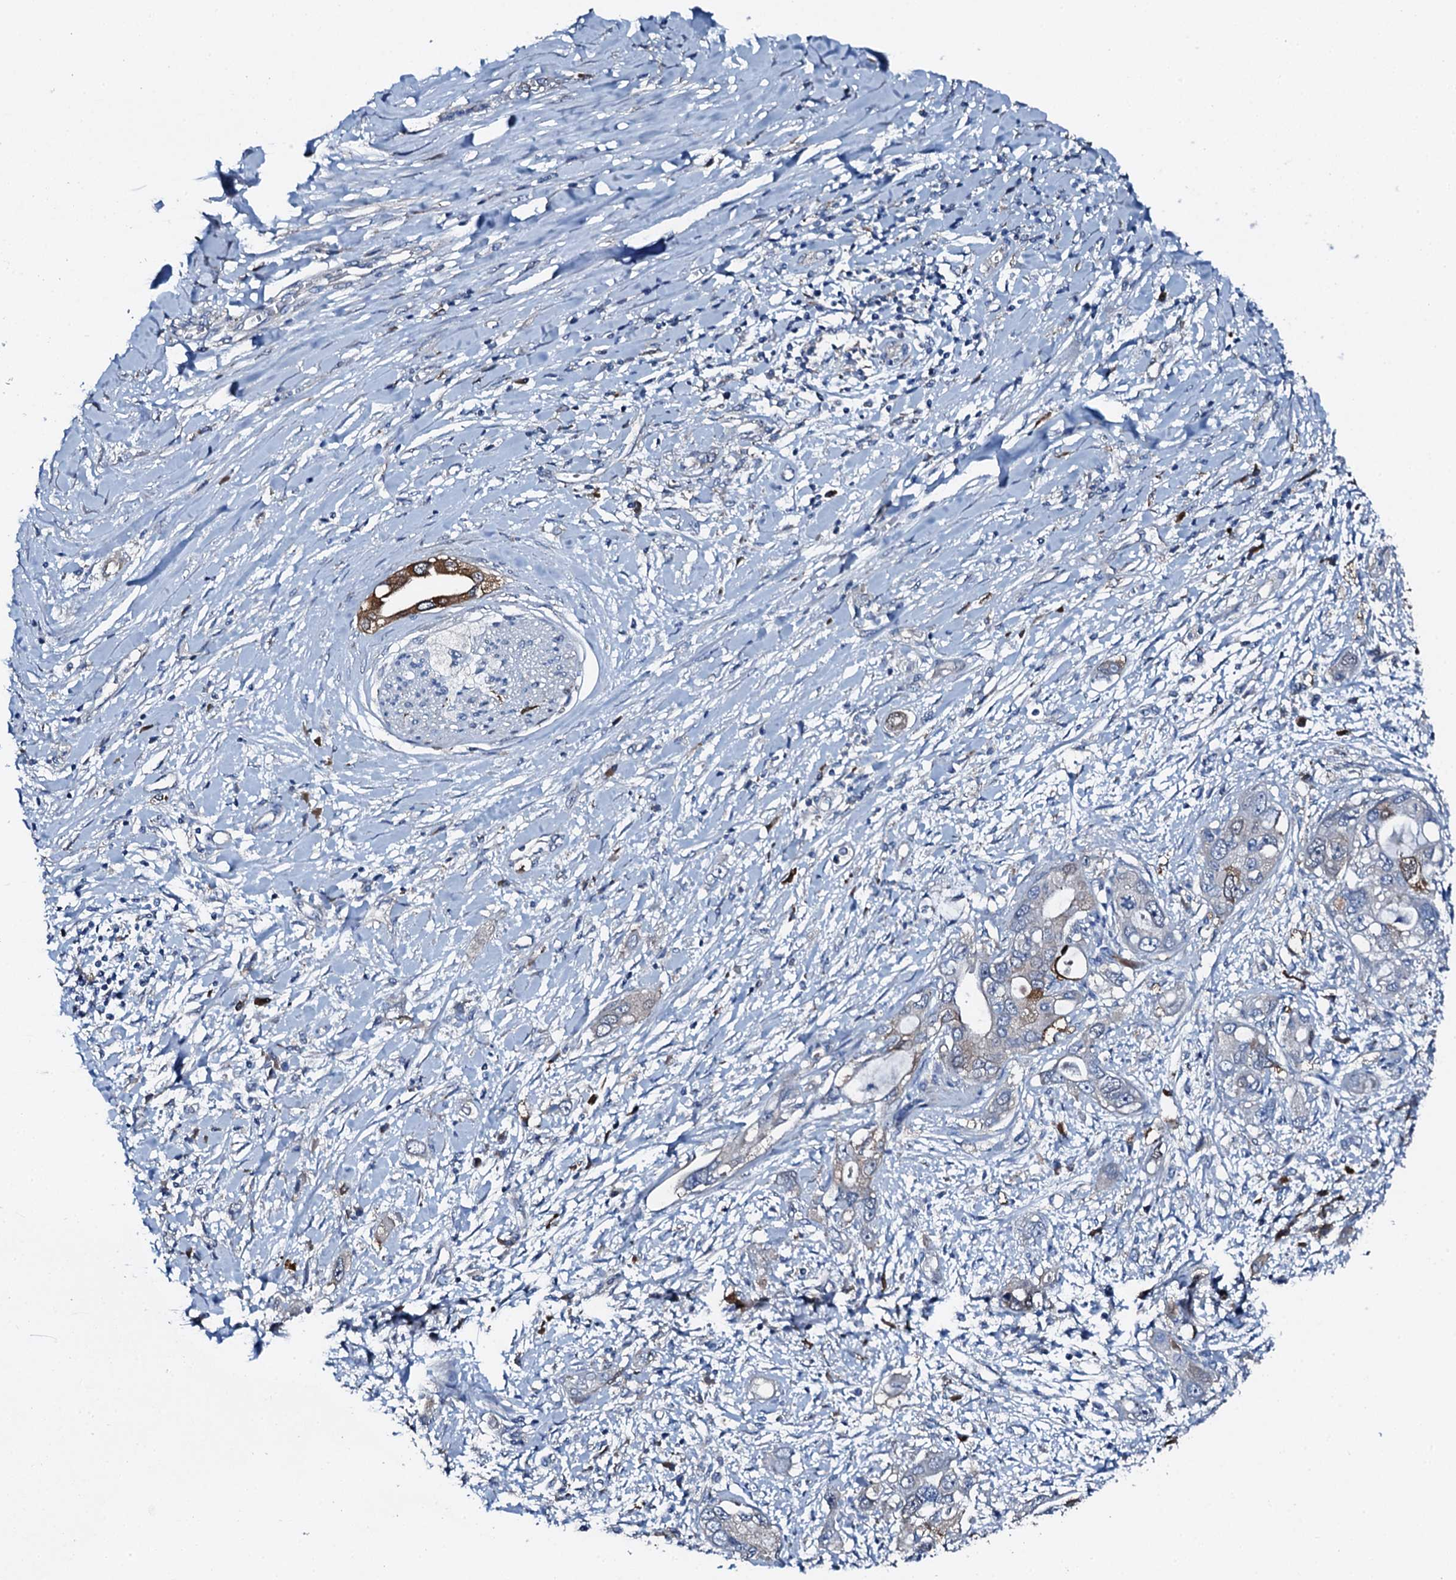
{"staining": {"intensity": "moderate", "quantity": "<25%", "location": "cytoplasmic/membranous"}, "tissue": "pancreatic cancer", "cell_type": "Tumor cells", "image_type": "cancer", "snomed": [{"axis": "morphology", "description": "Inflammation, NOS"}, {"axis": "morphology", "description": "Adenocarcinoma, NOS"}, {"axis": "topography", "description": "Pancreas"}], "caption": "A micrograph of human pancreatic adenocarcinoma stained for a protein exhibits moderate cytoplasmic/membranous brown staining in tumor cells.", "gene": "GFOD2", "patient": {"sex": "female", "age": 56}}